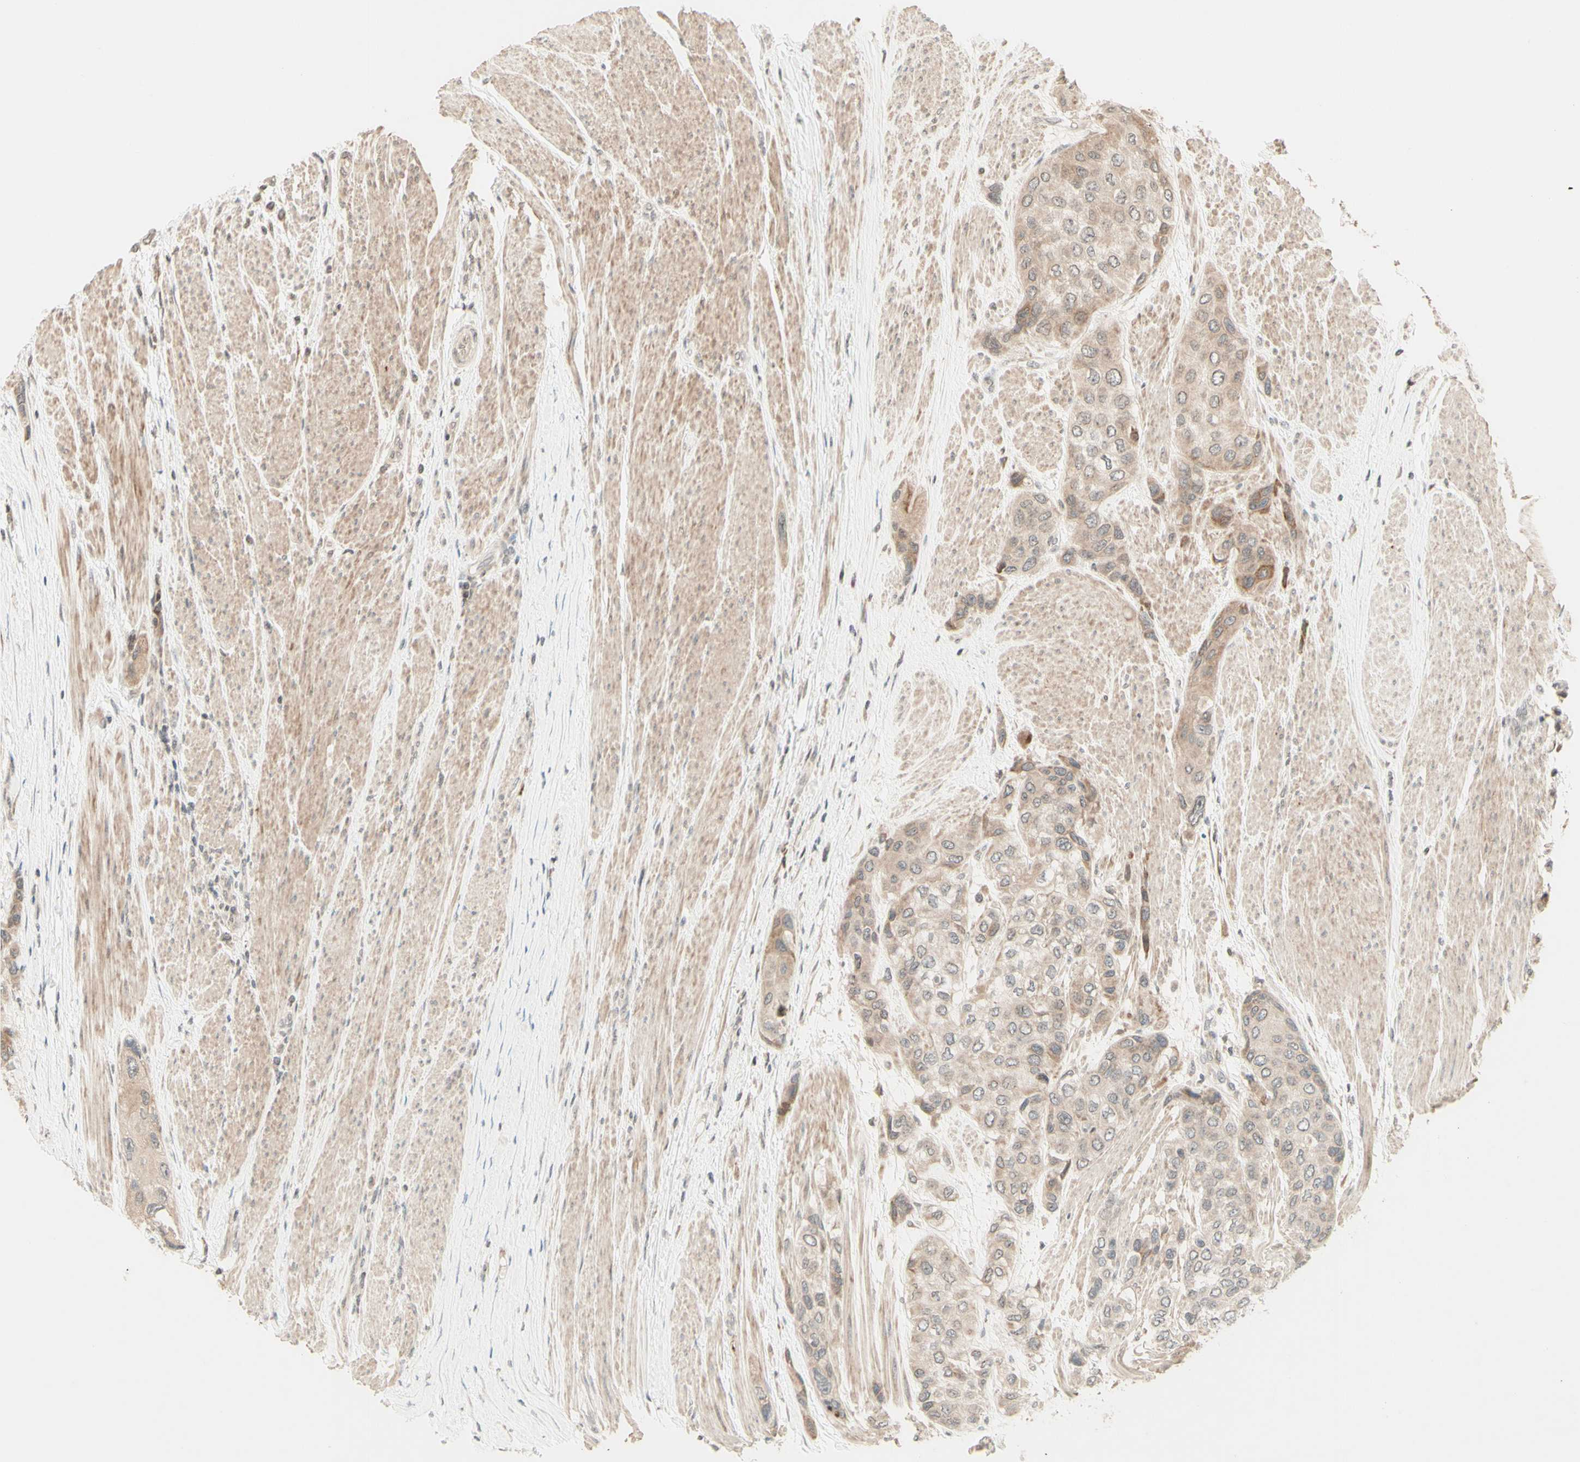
{"staining": {"intensity": "weak", "quantity": ">75%", "location": "cytoplasmic/membranous"}, "tissue": "urothelial cancer", "cell_type": "Tumor cells", "image_type": "cancer", "snomed": [{"axis": "morphology", "description": "Urothelial carcinoma, High grade"}, {"axis": "topography", "description": "Urinary bladder"}], "caption": "Protein expression analysis of human high-grade urothelial carcinoma reveals weak cytoplasmic/membranous staining in approximately >75% of tumor cells.", "gene": "ZW10", "patient": {"sex": "female", "age": 56}}